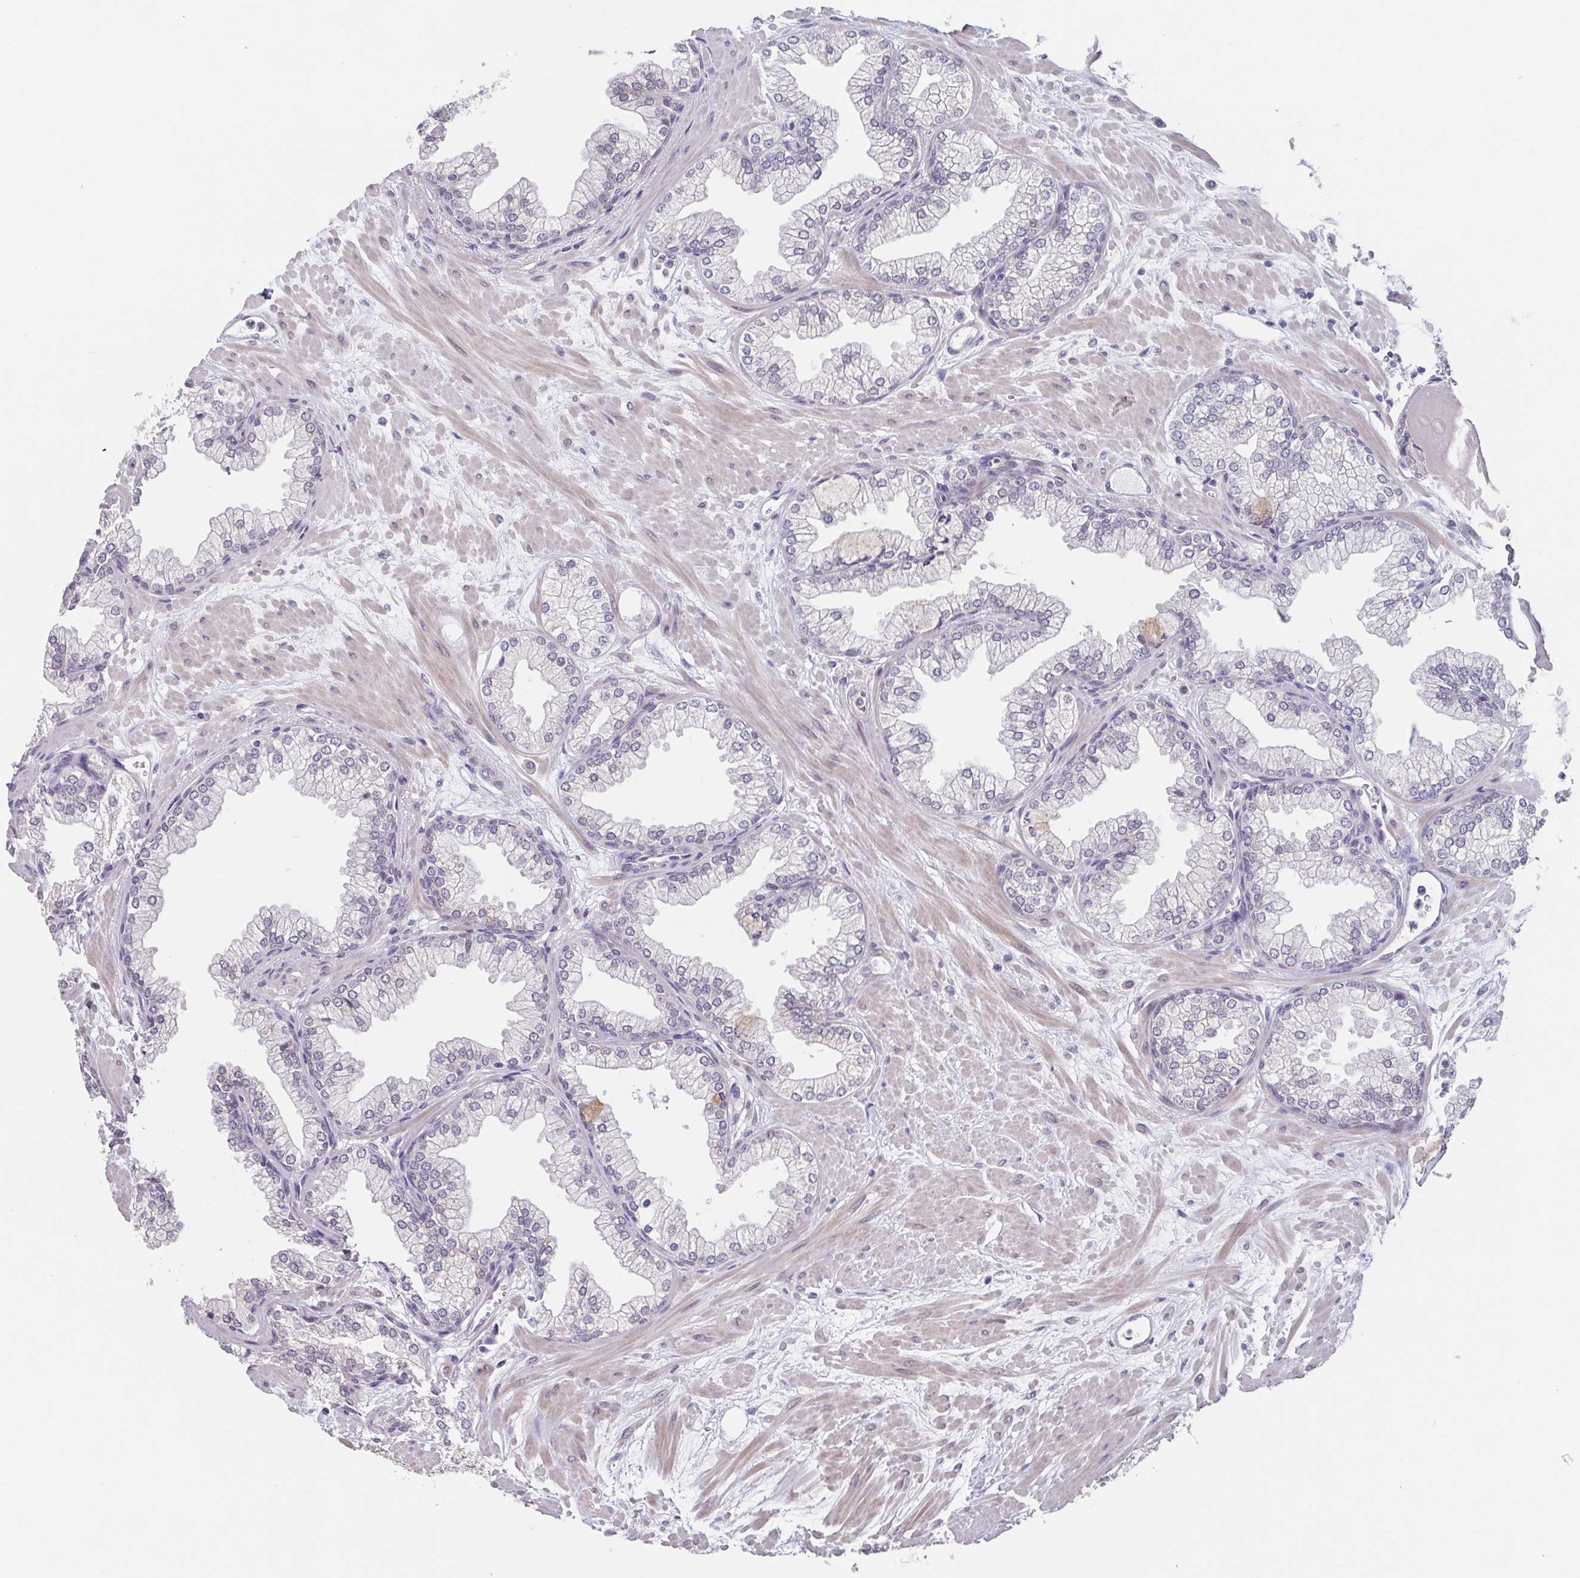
{"staining": {"intensity": "negative", "quantity": "none", "location": "none"}, "tissue": "prostate", "cell_type": "Glandular cells", "image_type": "normal", "snomed": [{"axis": "morphology", "description": "Normal tissue, NOS"}, {"axis": "topography", "description": "Prostate"}, {"axis": "topography", "description": "Peripheral nerve tissue"}], "caption": "This photomicrograph is of benign prostate stained with immunohistochemistry to label a protein in brown with the nuclei are counter-stained blue. There is no positivity in glandular cells. The staining was performed using DAB to visualize the protein expression in brown, while the nuclei were stained in blue with hematoxylin (Magnification: 20x).", "gene": "GHRL", "patient": {"sex": "male", "age": 61}}